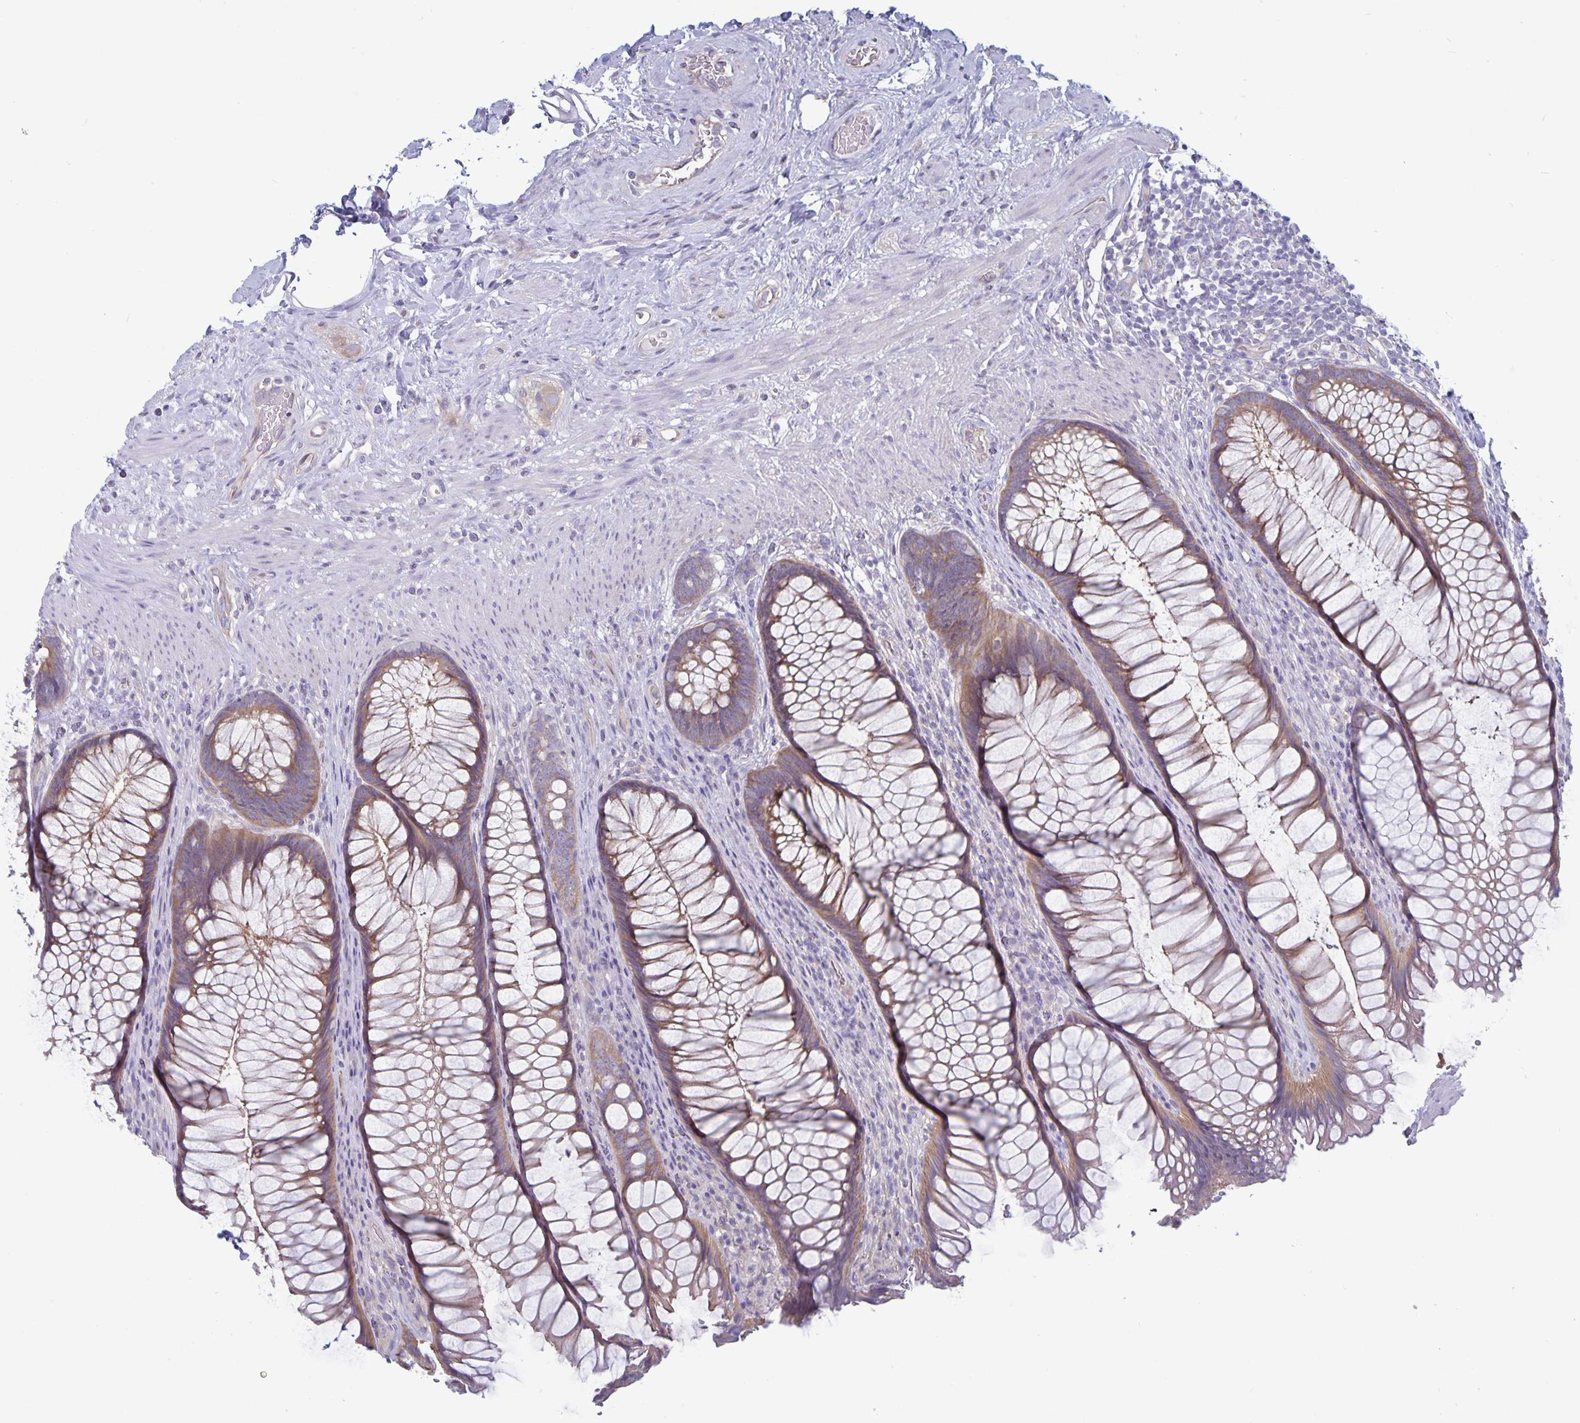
{"staining": {"intensity": "moderate", "quantity": ">75%", "location": "cytoplasmic/membranous"}, "tissue": "rectum", "cell_type": "Glandular cells", "image_type": "normal", "snomed": [{"axis": "morphology", "description": "Normal tissue, NOS"}, {"axis": "topography", "description": "Smooth muscle"}, {"axis": "topography", "description": "Rectum"}], "caption": "A photomicrograph of human rectum stained for a protein displays moderate cytoplasmic/membranous brown staining in glandular cells.", "gene": "PLCB3", "patient": {"sex": "male", "age": 53}}